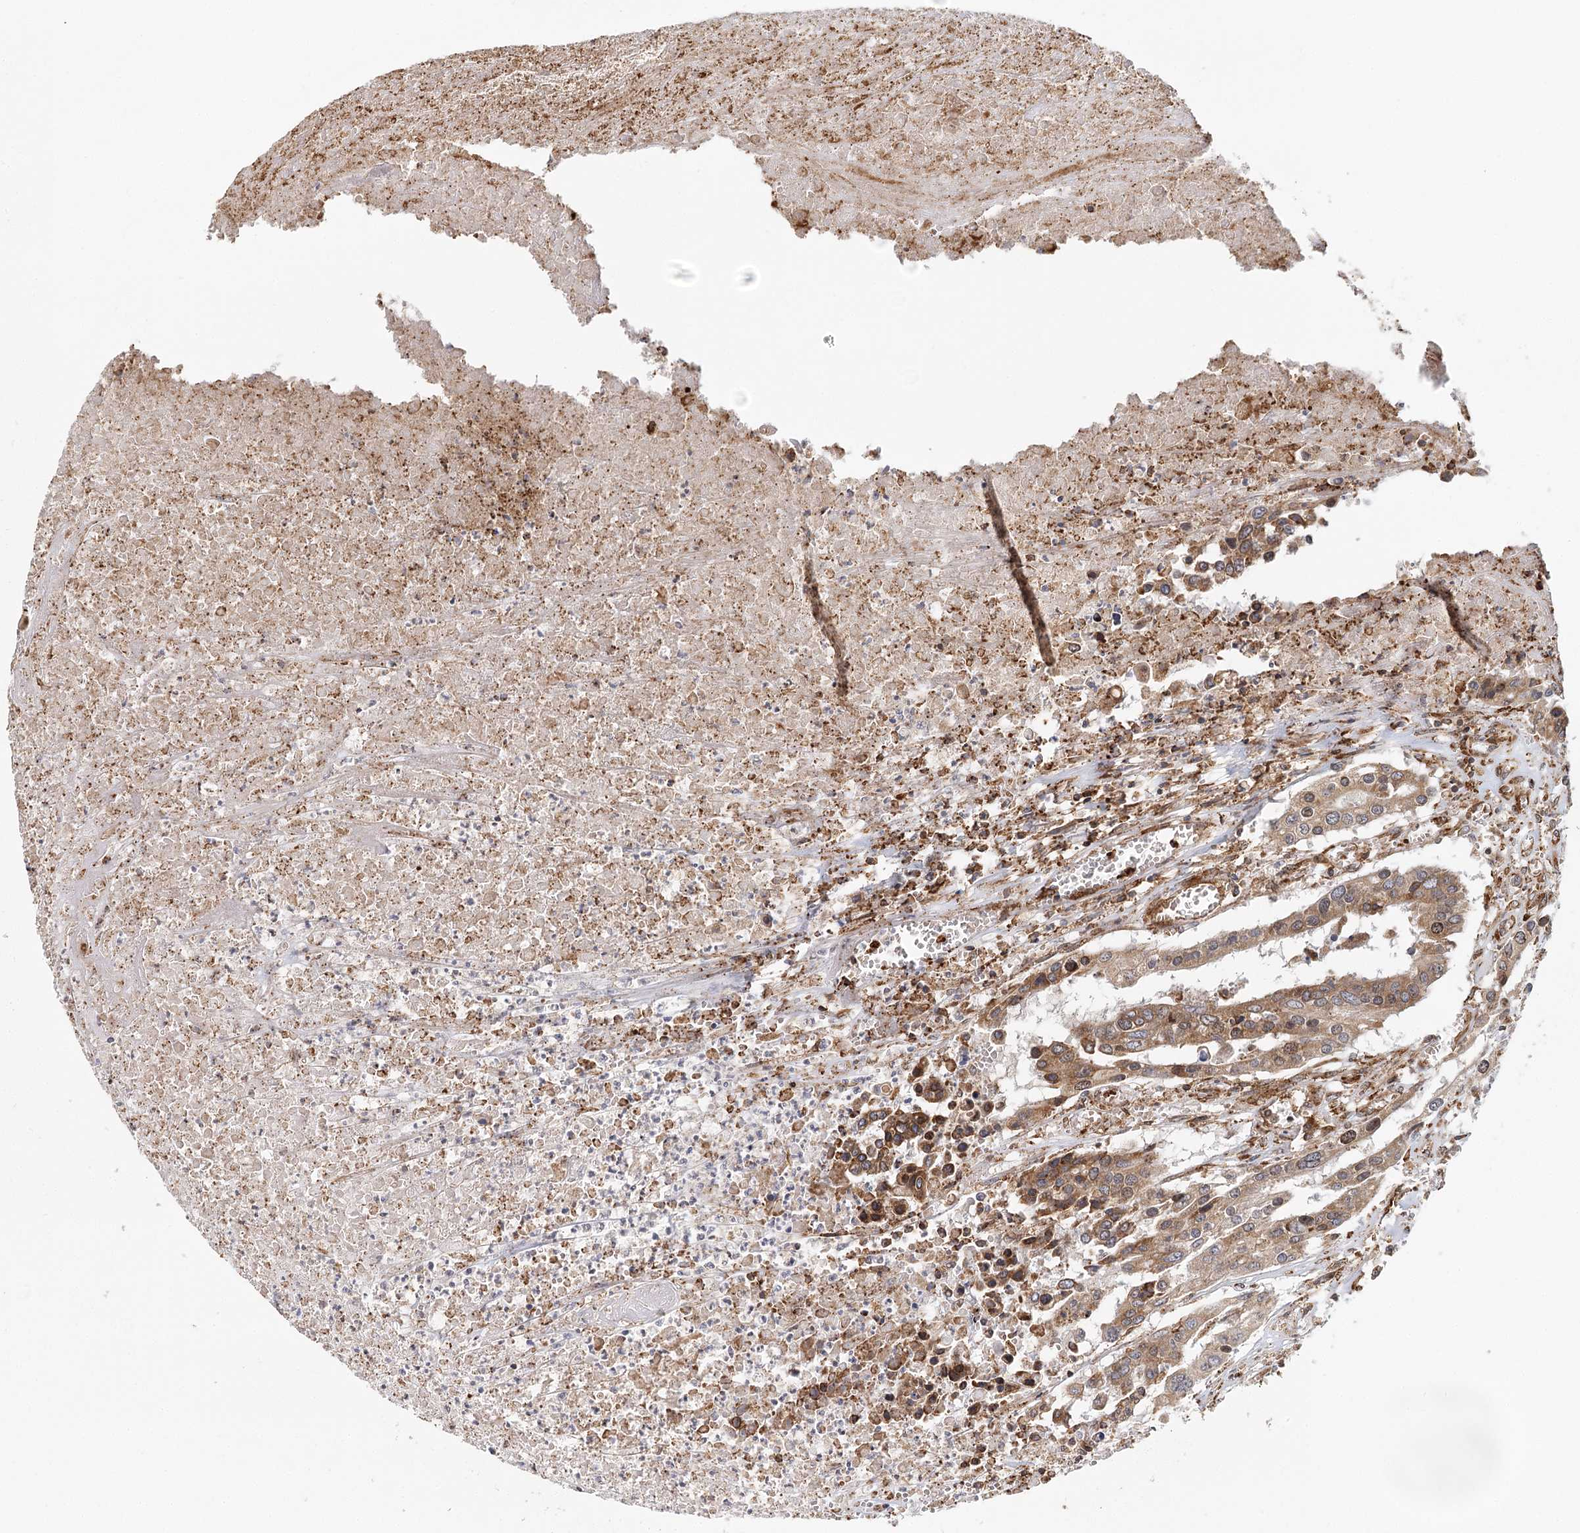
{"staining": {"intensity": "moderate", "quantity": ">75%", "location": "cytoplasmic/membranous"}, "tissue": "colorectal cancer", "cell_type": "Tumor cells", "image_type": "cancer", "snomed": [{"axis": "morphology", "description": "Adenocarcinoma, NOS"}, {"axis": "topography", "description": "Colon"}], "caption": "Moderate cytoplasmic/membranous protein expression is seen in approximately >75% of tumor cells in colorectal cancer (adenocarcinoma).", "gene": "MKNK1", "patient": {"sex": "male", "age": 77}}